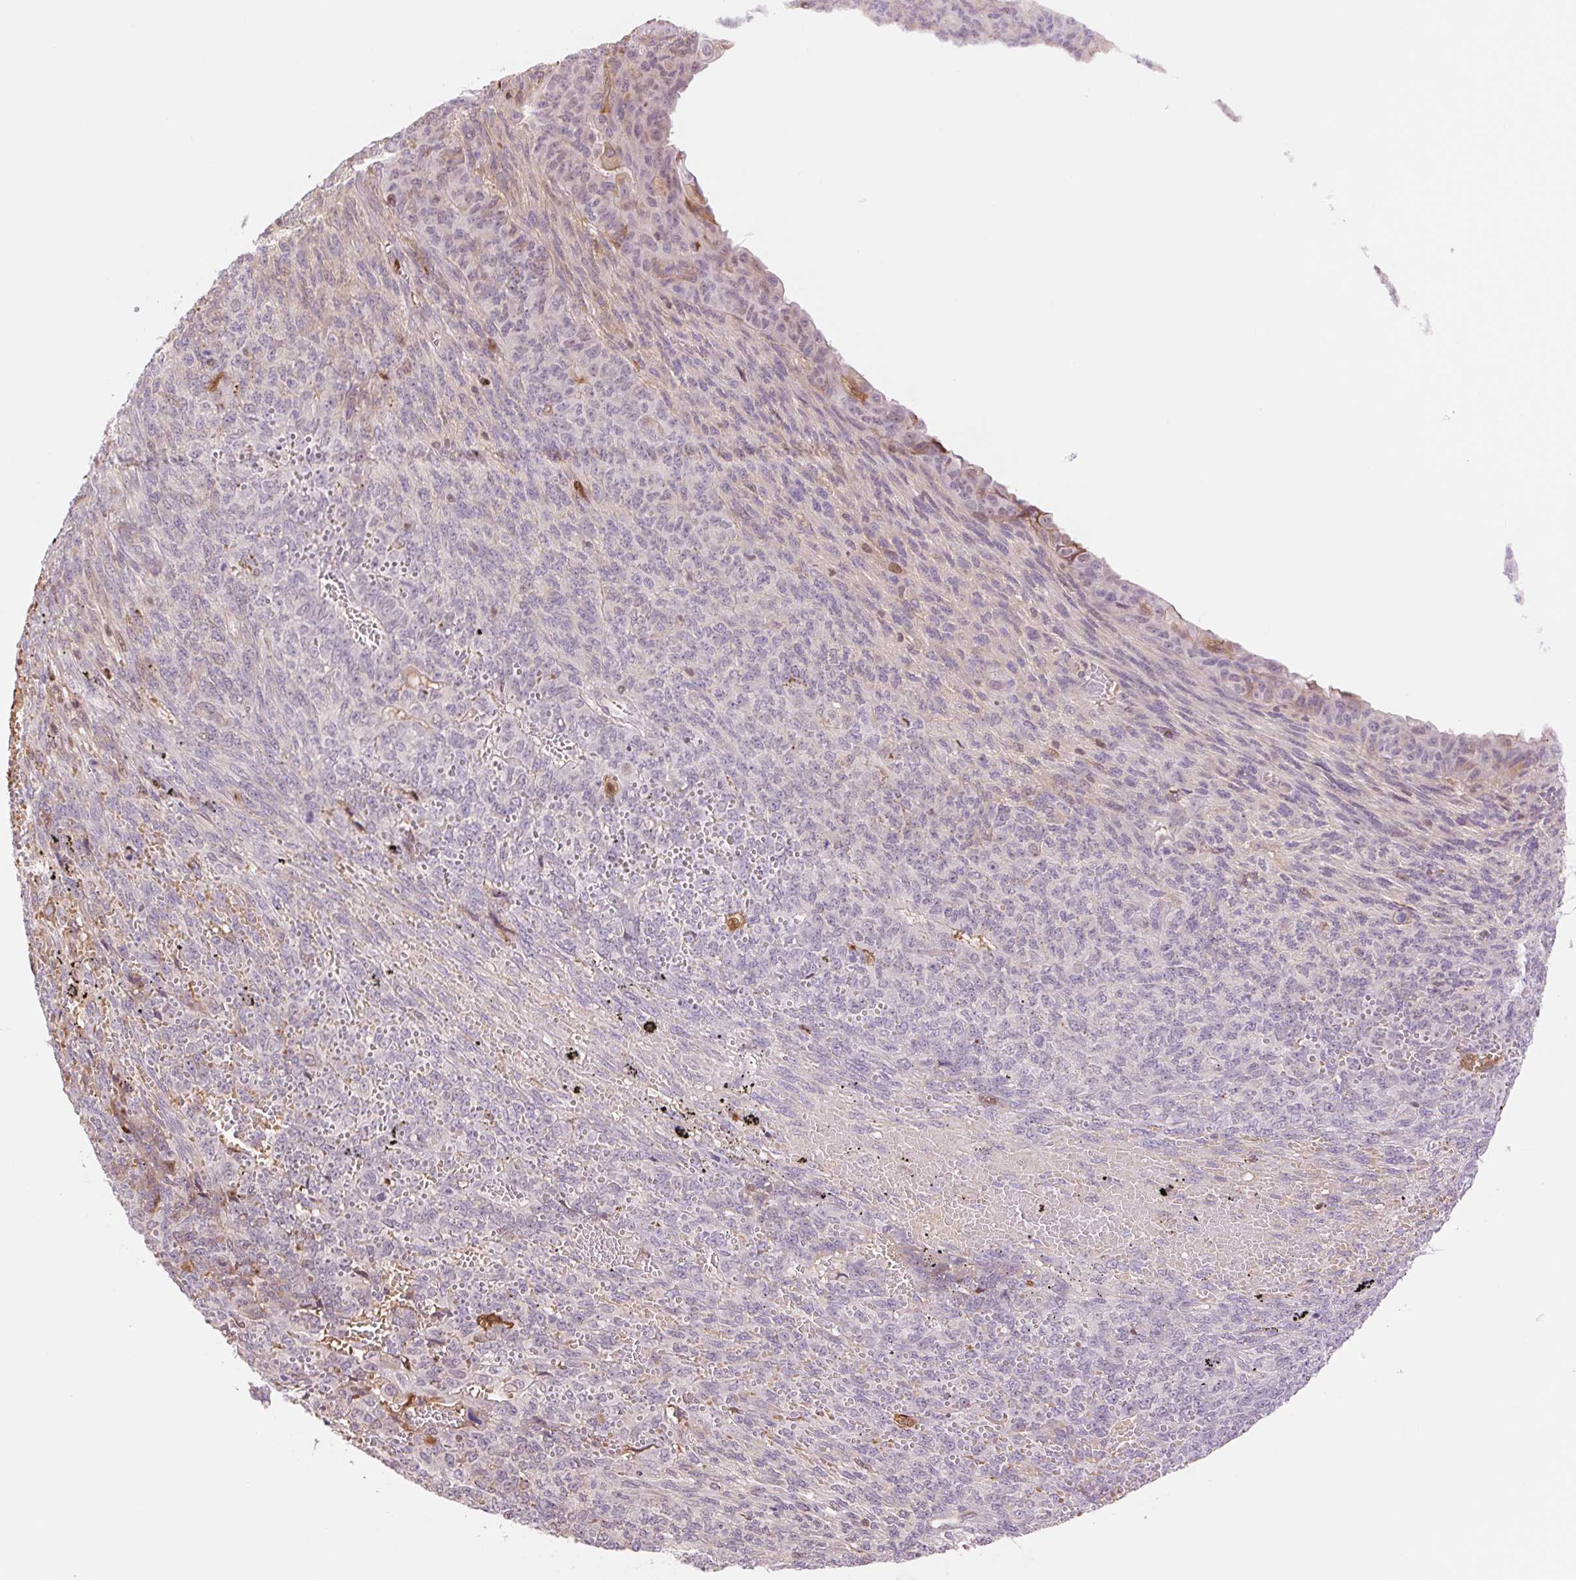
{"staining": {"intensity": "negative", "quantity": "none", "location": "none"}, "tissue": "endometrial cancer", "cell_type": "Tumor cells", "image_type": "cancer", "snomed": [{"axis": "morphology", "description": "Adenocarcinoma, NOS"}, {"axis": "topography", "description": "Endometrium"}], "caption": "Immunohistochemistry (IHC) photomicrograph of neoplastic tissue: human adenocarcinoma (endometrial) stained with DAB shows no significant protein staining in tumor cells. (DAB (3,3'-diaminobenzidine) immunohistochemistry visualized using brightfield microscopy, high magnification).", "gene": "HEBP1", "patient": {"sex": "female", "age": 32}}